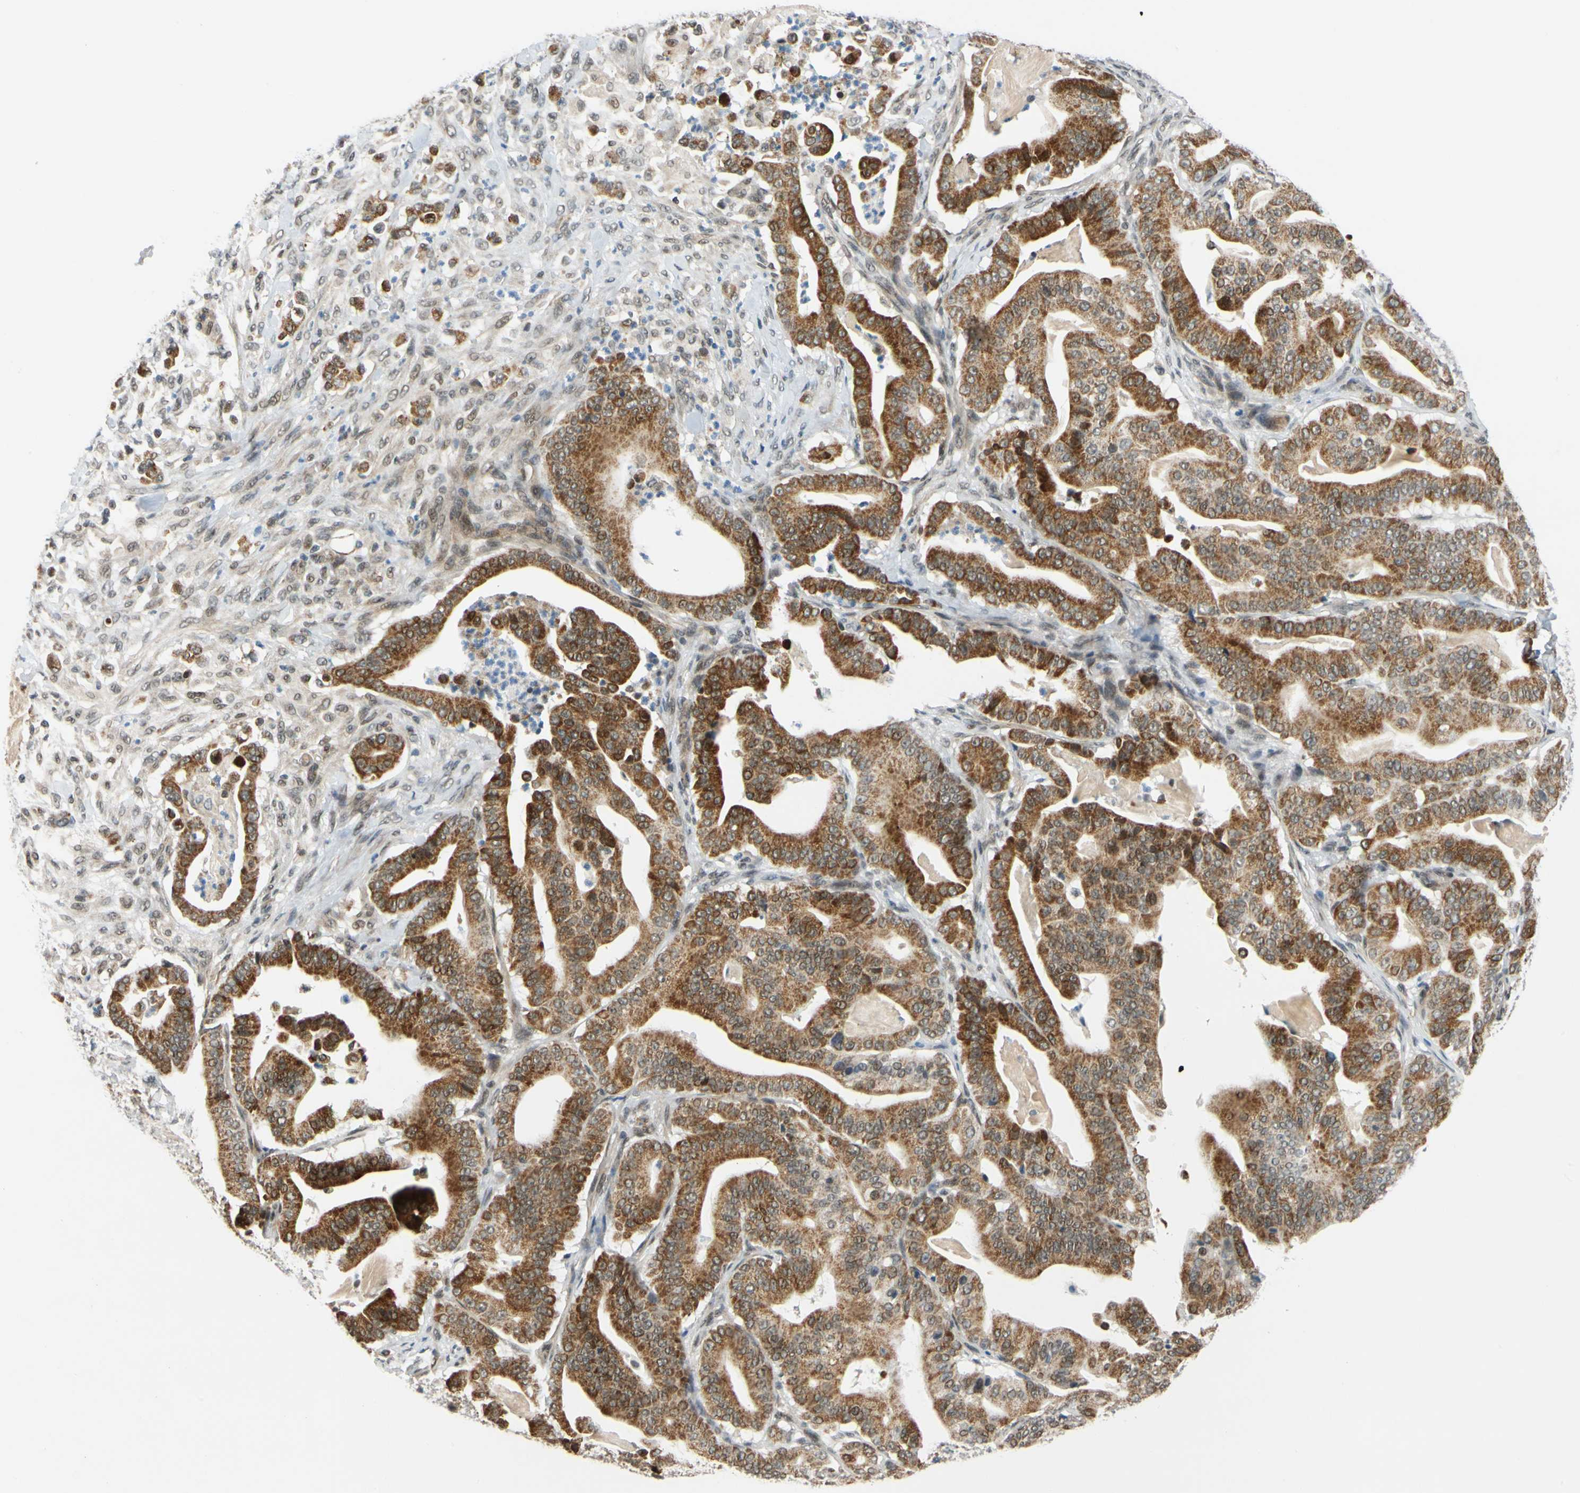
{"staining": {"intensity": "strong", "quantity": ">75%", "location": "cytoplasmic/membranous"}, "tissue": "pancreatic cancer", "cell_type": "Tumor cells", "image_type": "cancer", "snomed": [{"axis": "morphology", "description": "Adenocarcinoma, NOS"}, {"axis": "topography", "description": "Pancreas"}], "caption": "Approximately >75% of tumor cells in pancreatic cancer reveal strong cytoplasmic/membranous protein positivity as visualized by brown immunohistochemical staining.", "gene": "POGZ", "patient": {"sex": "male", "age": 63}}